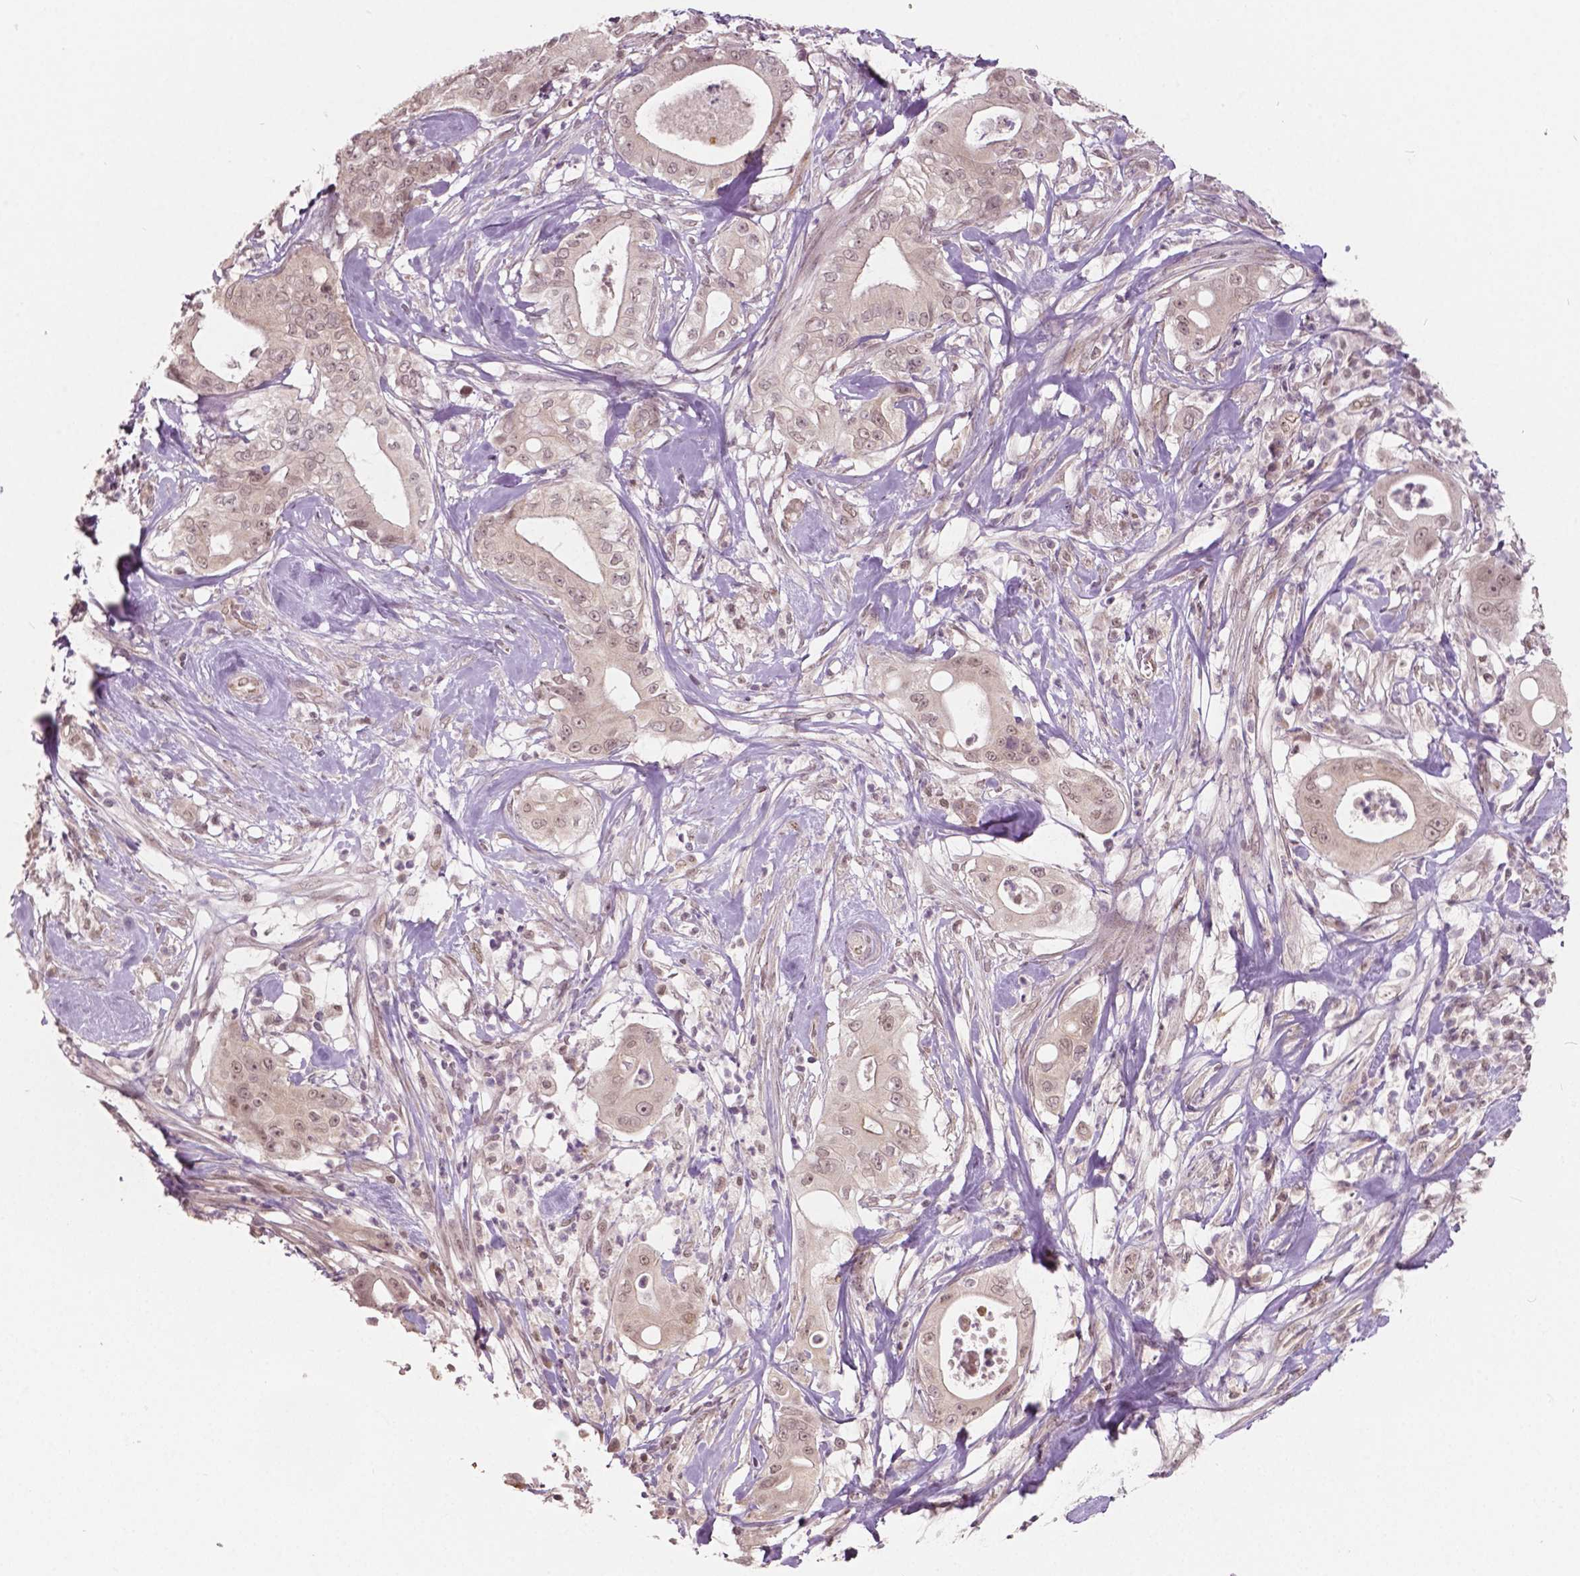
{"staining": {"intensity": "negative", "quantity": "none", "location": "none"}, "tissue": "pancreatic cancer", "cell_type": "Tumor cells", "image_type": "cancer", "snomed": [{"axis": "morphology", "description": "Adenocarcinoma, NOS"}, {"axis": "topography", "description": "Pancreas"}], "caption": "Immunohistochemistry (IHC) of human adenocarcinoma (pancreatic) shows no expression in tumor cells.", "gene": "HMBOX1", "patient": {"sex": "male", "age": 71}}